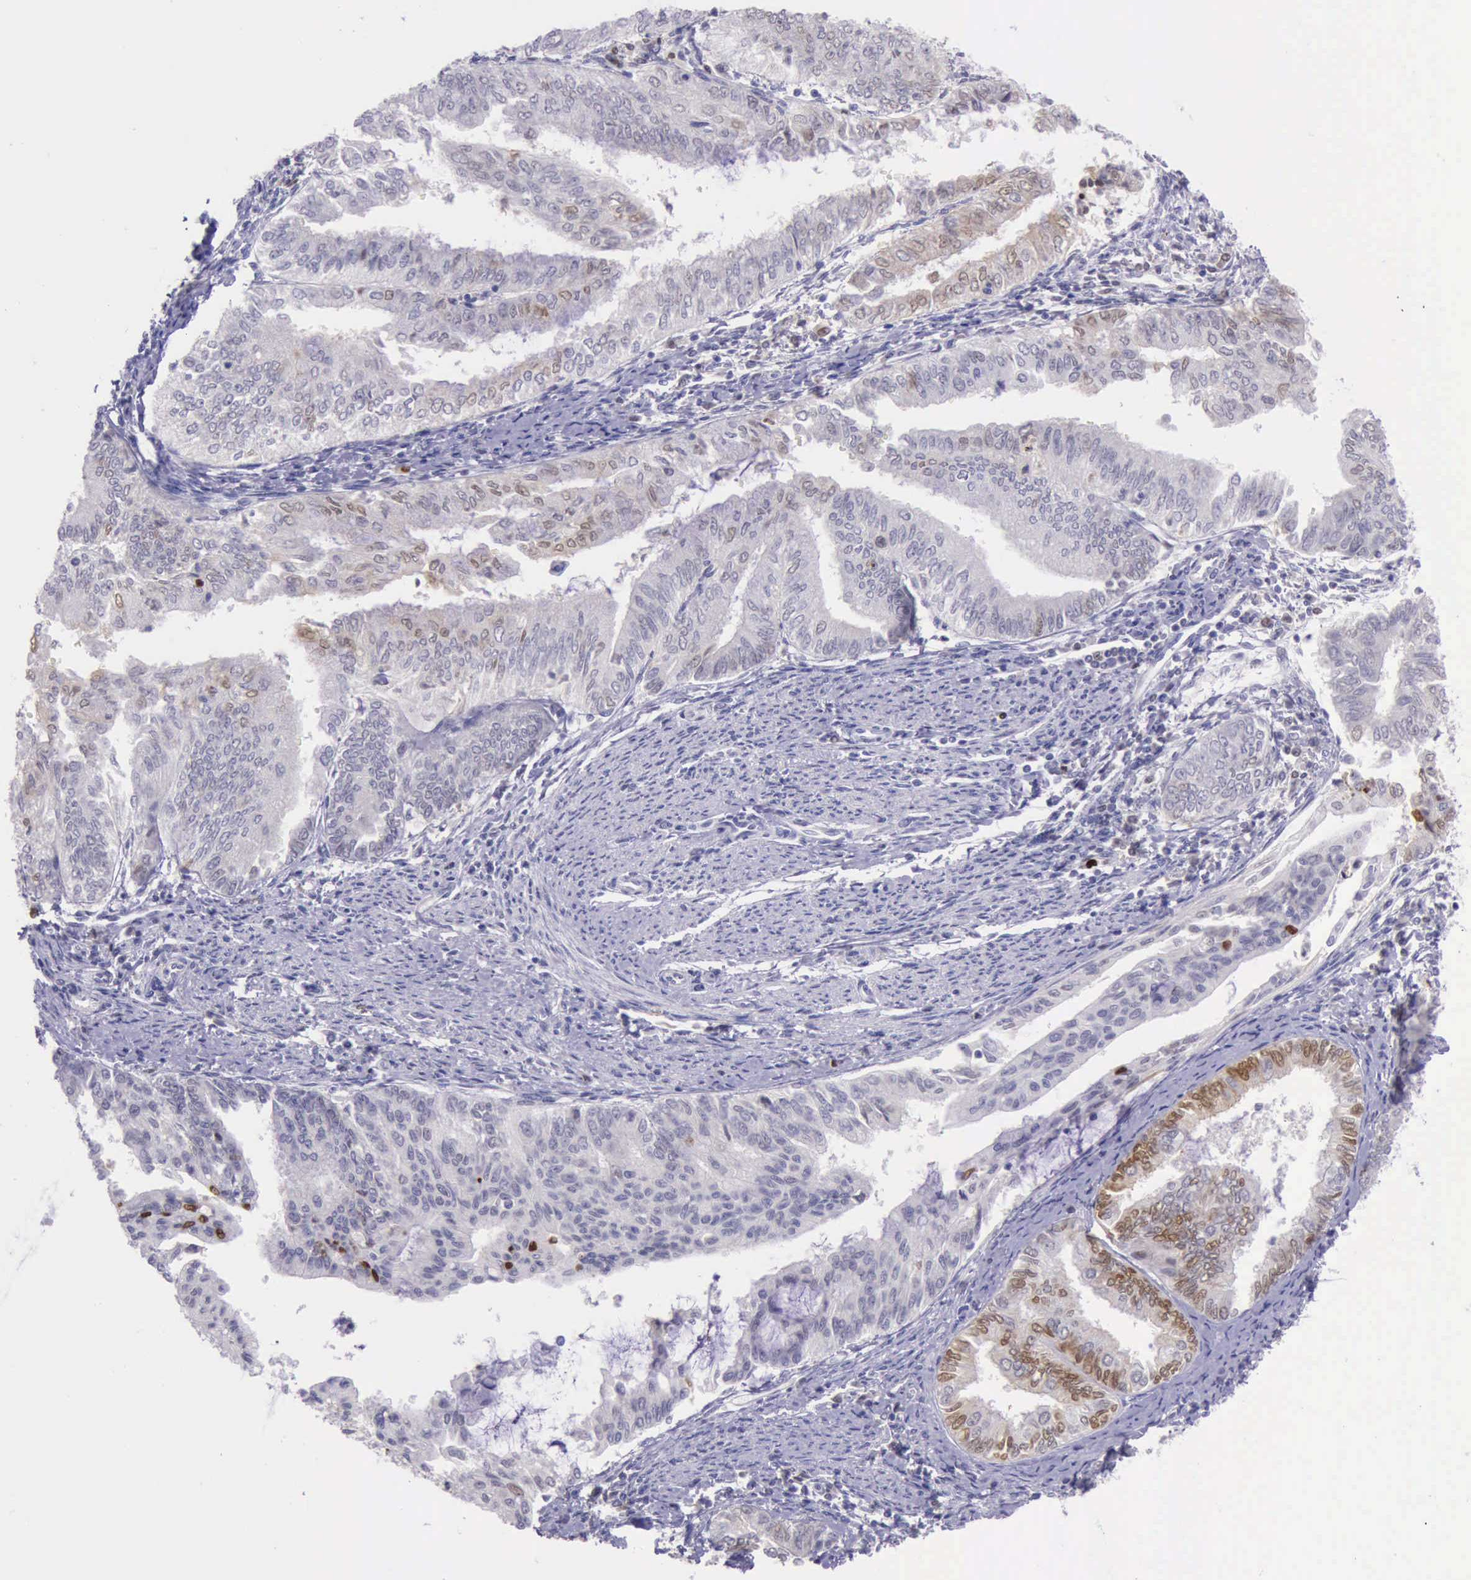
{"staining": {"intensity": "moderate", "quantity": "25%-75%", "location": "cytoplasmic/membranous,nuclear"}, "tissue": "endometrial cancer", "cell_type": "Tumor cells", "image_type": "cancer", "snomed": [{"axis": "morphology", "description": "Adenocarcinoma, NOS"}, {"axis": "topography", "description": "Endometrium"}], "caption": "IHC of endometrial cancer reveals medium levels of moderate cytoplasmic/membranous and nuclear expression in approximately 25%-75% of tumor cells.", "gene": "PARP1", "patient": {"sex": "female", "age": 66}}